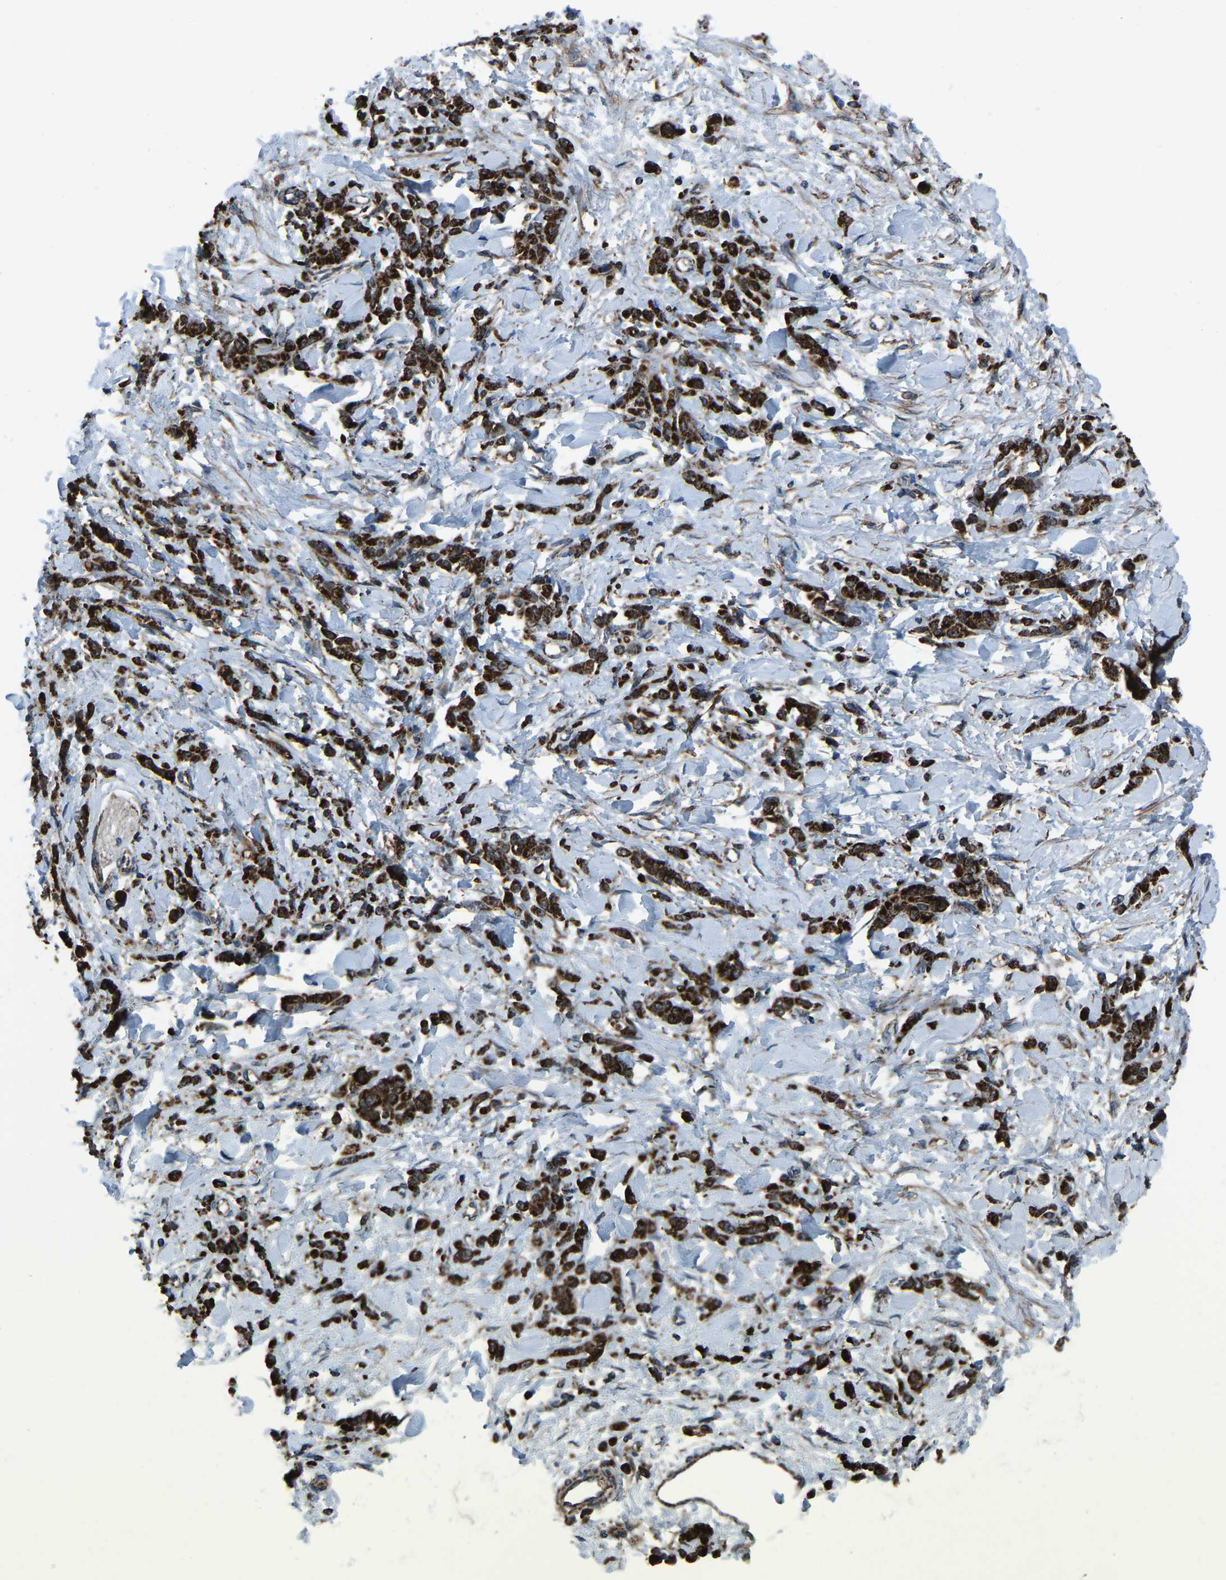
{"staining": {"intensity": "strong", "quantity": ">75%", "location": "cytoplasmic/membranous"}, "tissue": "stomach cancer", "cell_type": "Tumor cells", "image_type": "cancer", "snomed": [{"axis": "morphology", "description": "Normal tissue, NOS"}, {"axis": "morphology", "description": "Adenocarcinoma, NOS"}, {"axis": "topography", "description": "Stomach"}], "caption": "This histopathology image displays IHC staining of stomach cancer (adenocarcinoma), with high strong cytoplasmic/membranous staining in about >75% of tumor cells.", "gene": "AKR1A1", "patient": {"sex": "male", "age": 82}}